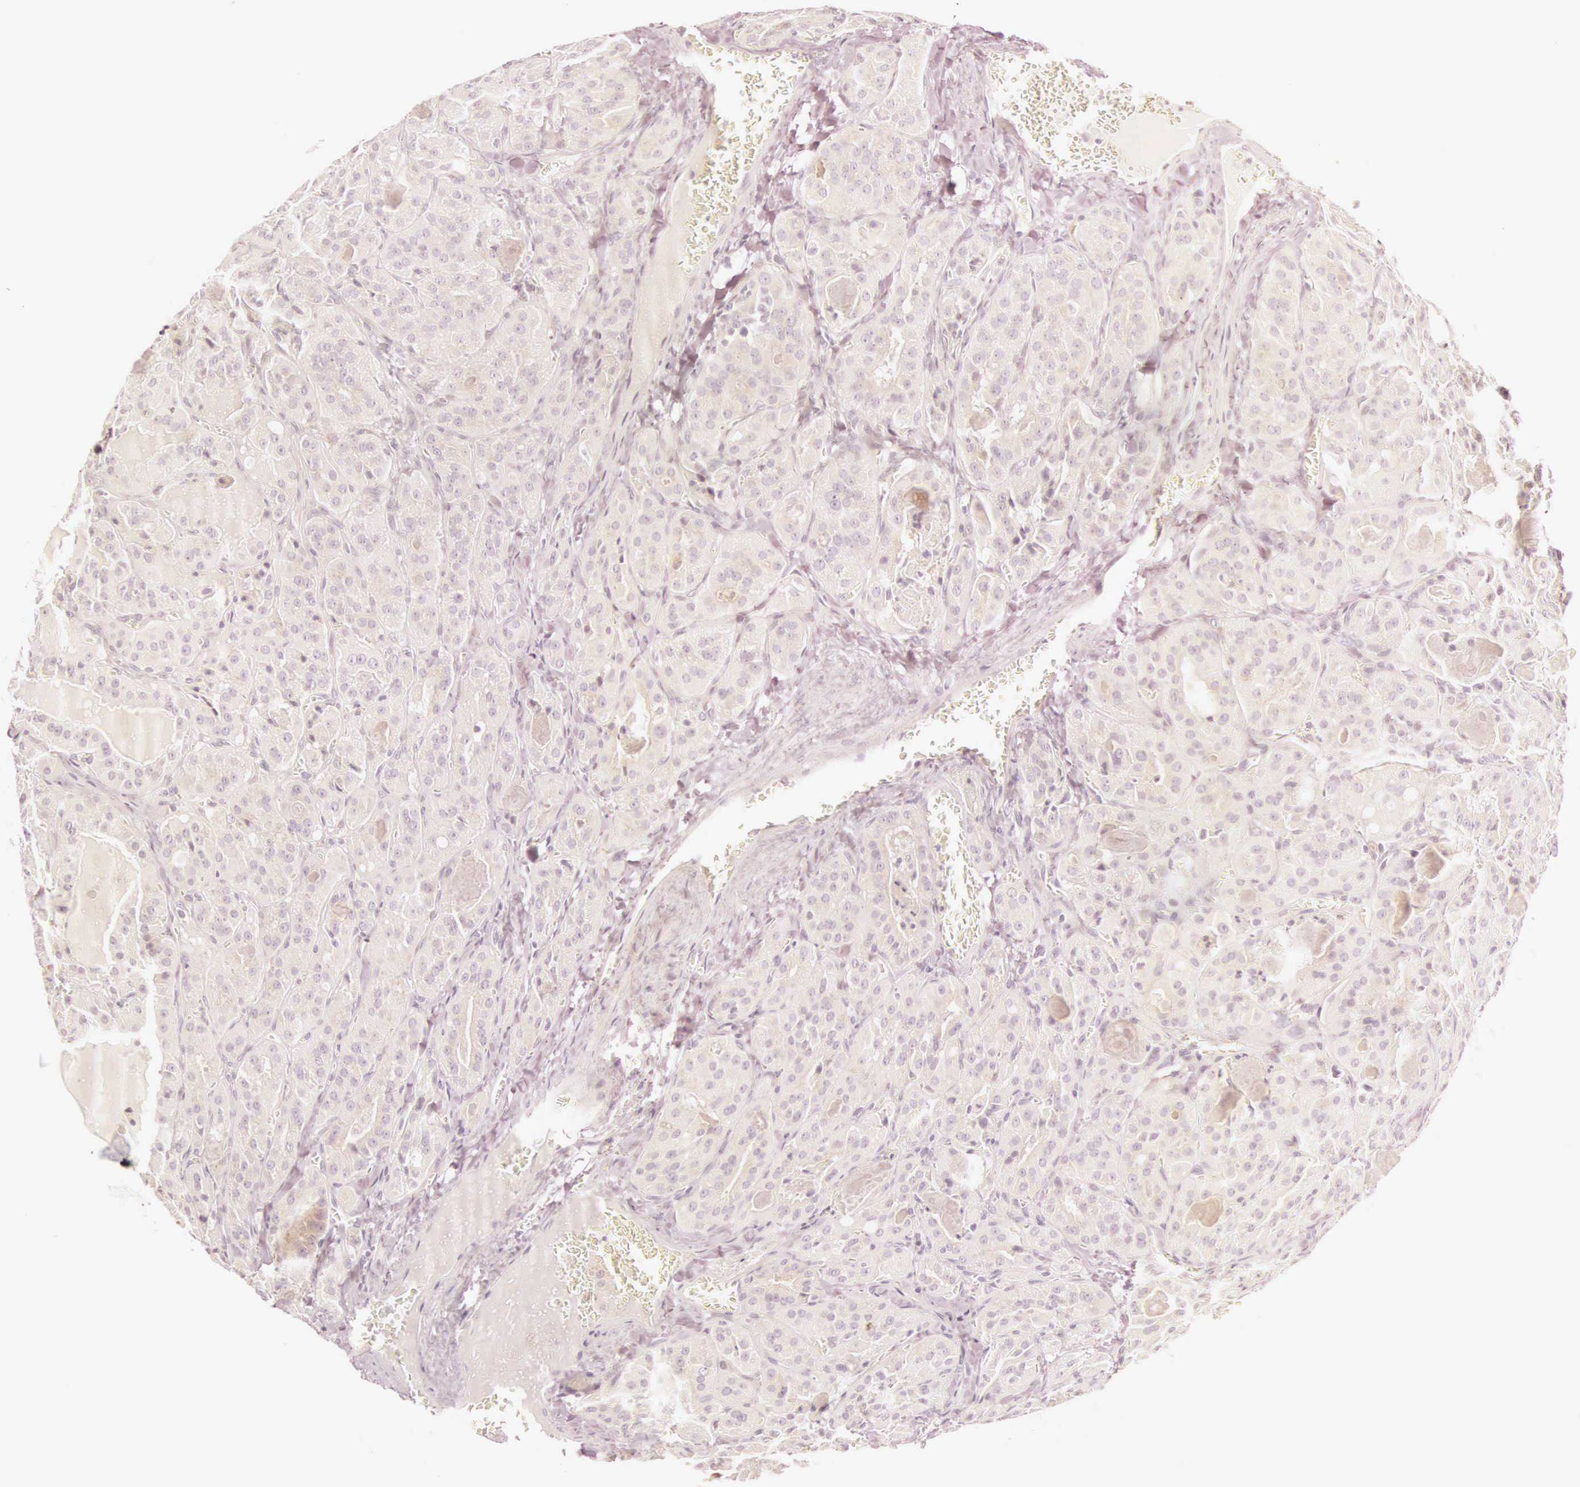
{"staining": {"intensity": "weak", "quantity": ">75%", "location": "cytoplasmic/membranous"}, "tissue": "thyroid cancer", "cell_type": "Tumor cells", "image_type": "cancer", "snomed": [{"axis": "morphology", "description": "Carcinoma, NOS"}, {"axis": "topography", "description": "Thyroid gland"}], "caption": "DAB (3,3'-diaminobenzidine) immunohistochemical staining of human thyroid cancer (carcinoma) demonstrates weak cytoplasmic/membranous protein expression in approximately >75% of tumor cells.", "gene": "CEP170B", "patient": {"sex": "male", "age": 76}}